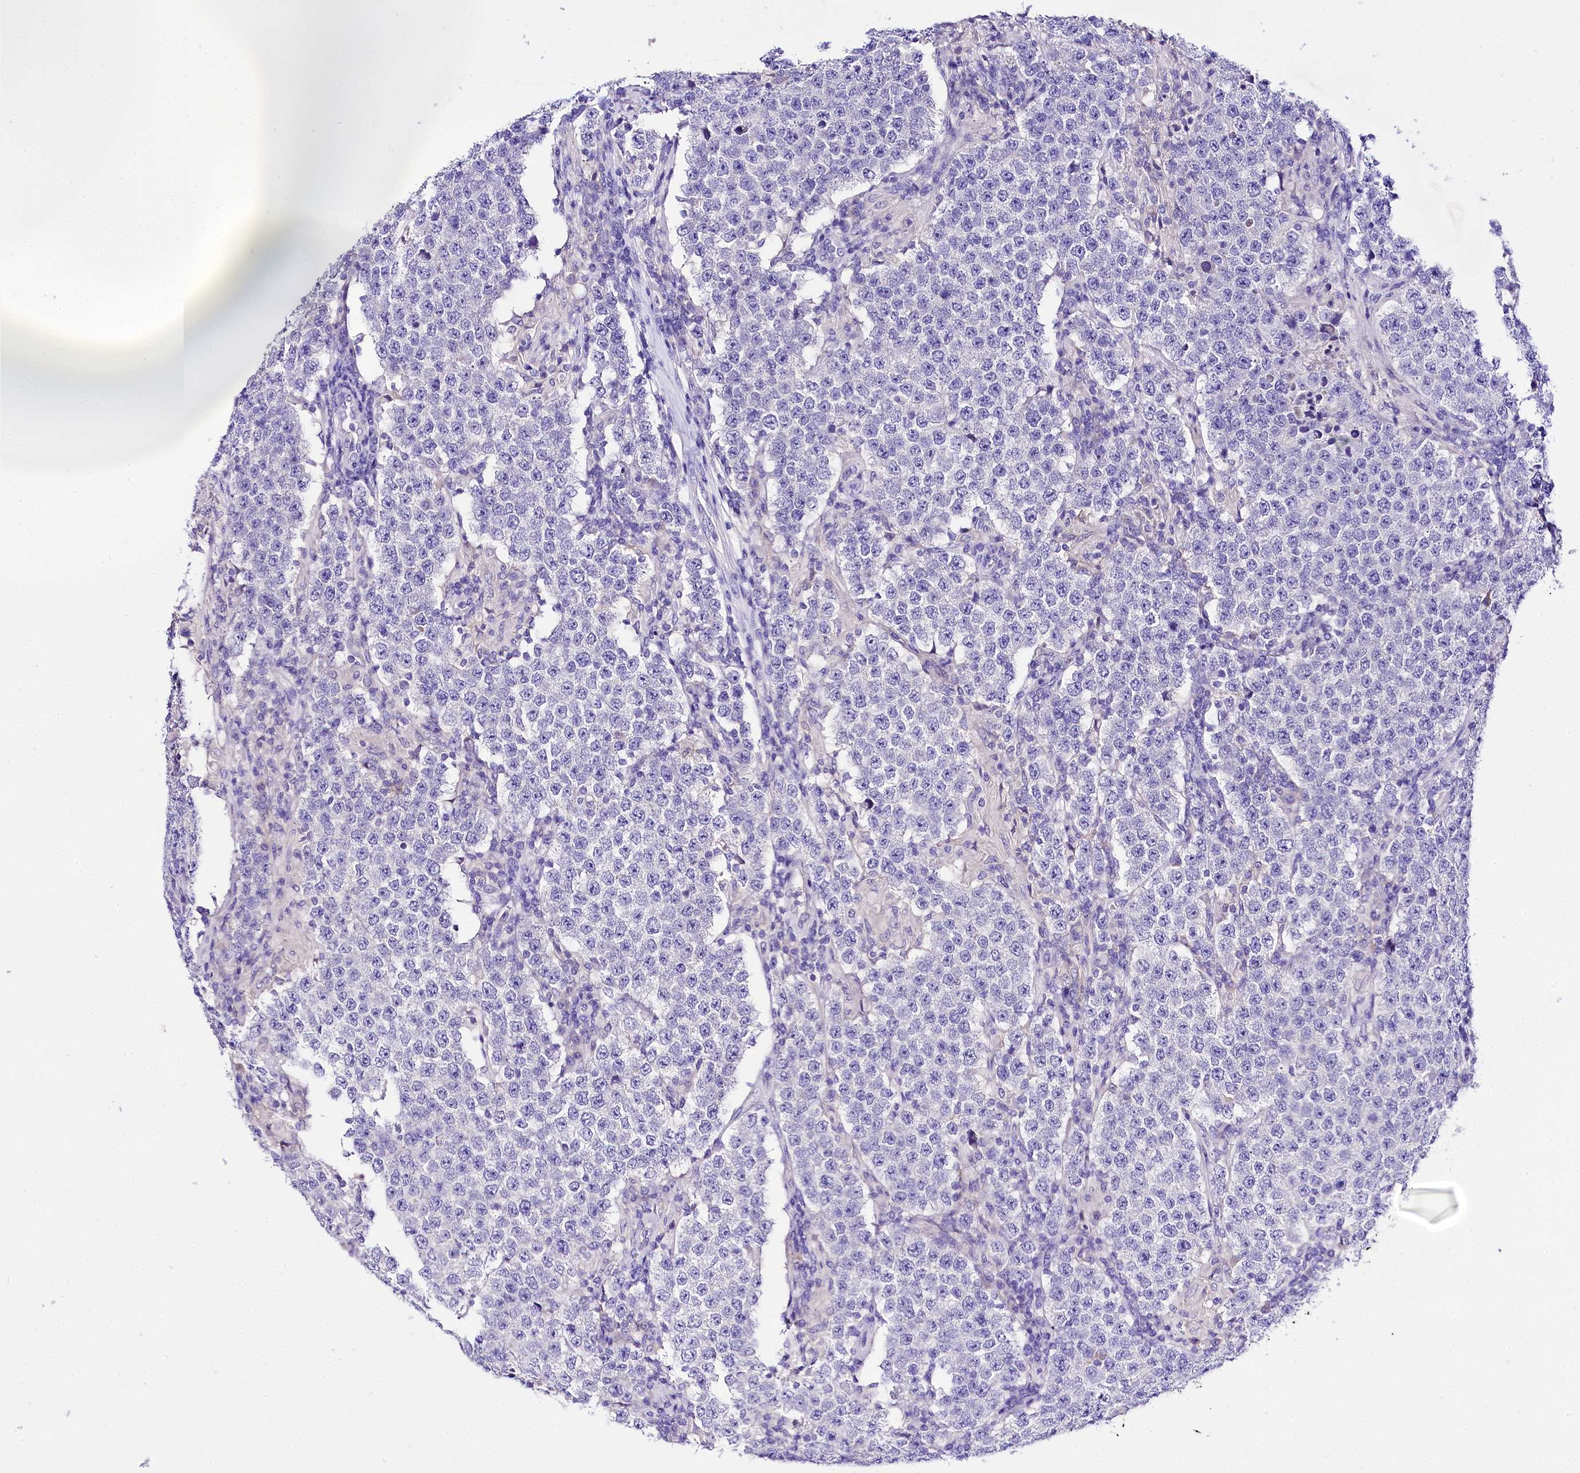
{"staining": {"intensity": "negative", "quantity": "none", "location": "none"}, "tissue": "testis cancer", "cell_type": "Tumor cells", "image_type": "cancer", "snomed": [{"axis": "morphology", "description": "Normal tissue, NOS"}, {"axis": "morphology", "description": "Urothelial carcinoma, High grade"}, {"axis": "morphology", "description": "Seminoma, NOS"}, {"axis": "morphology", "description": "Carcinoma, Embryonal, NOS"}, {"axis": "topography", "description": "Urinary bladder"}, {"axis": "topography", "description": "Testis"}], "caption": "Seminoma (testis) was stained to show a protein in brown. There is no significant staining in tumor cells.", "gene": "A2ML1", "patient": {"sex": "male", "age": 41}}